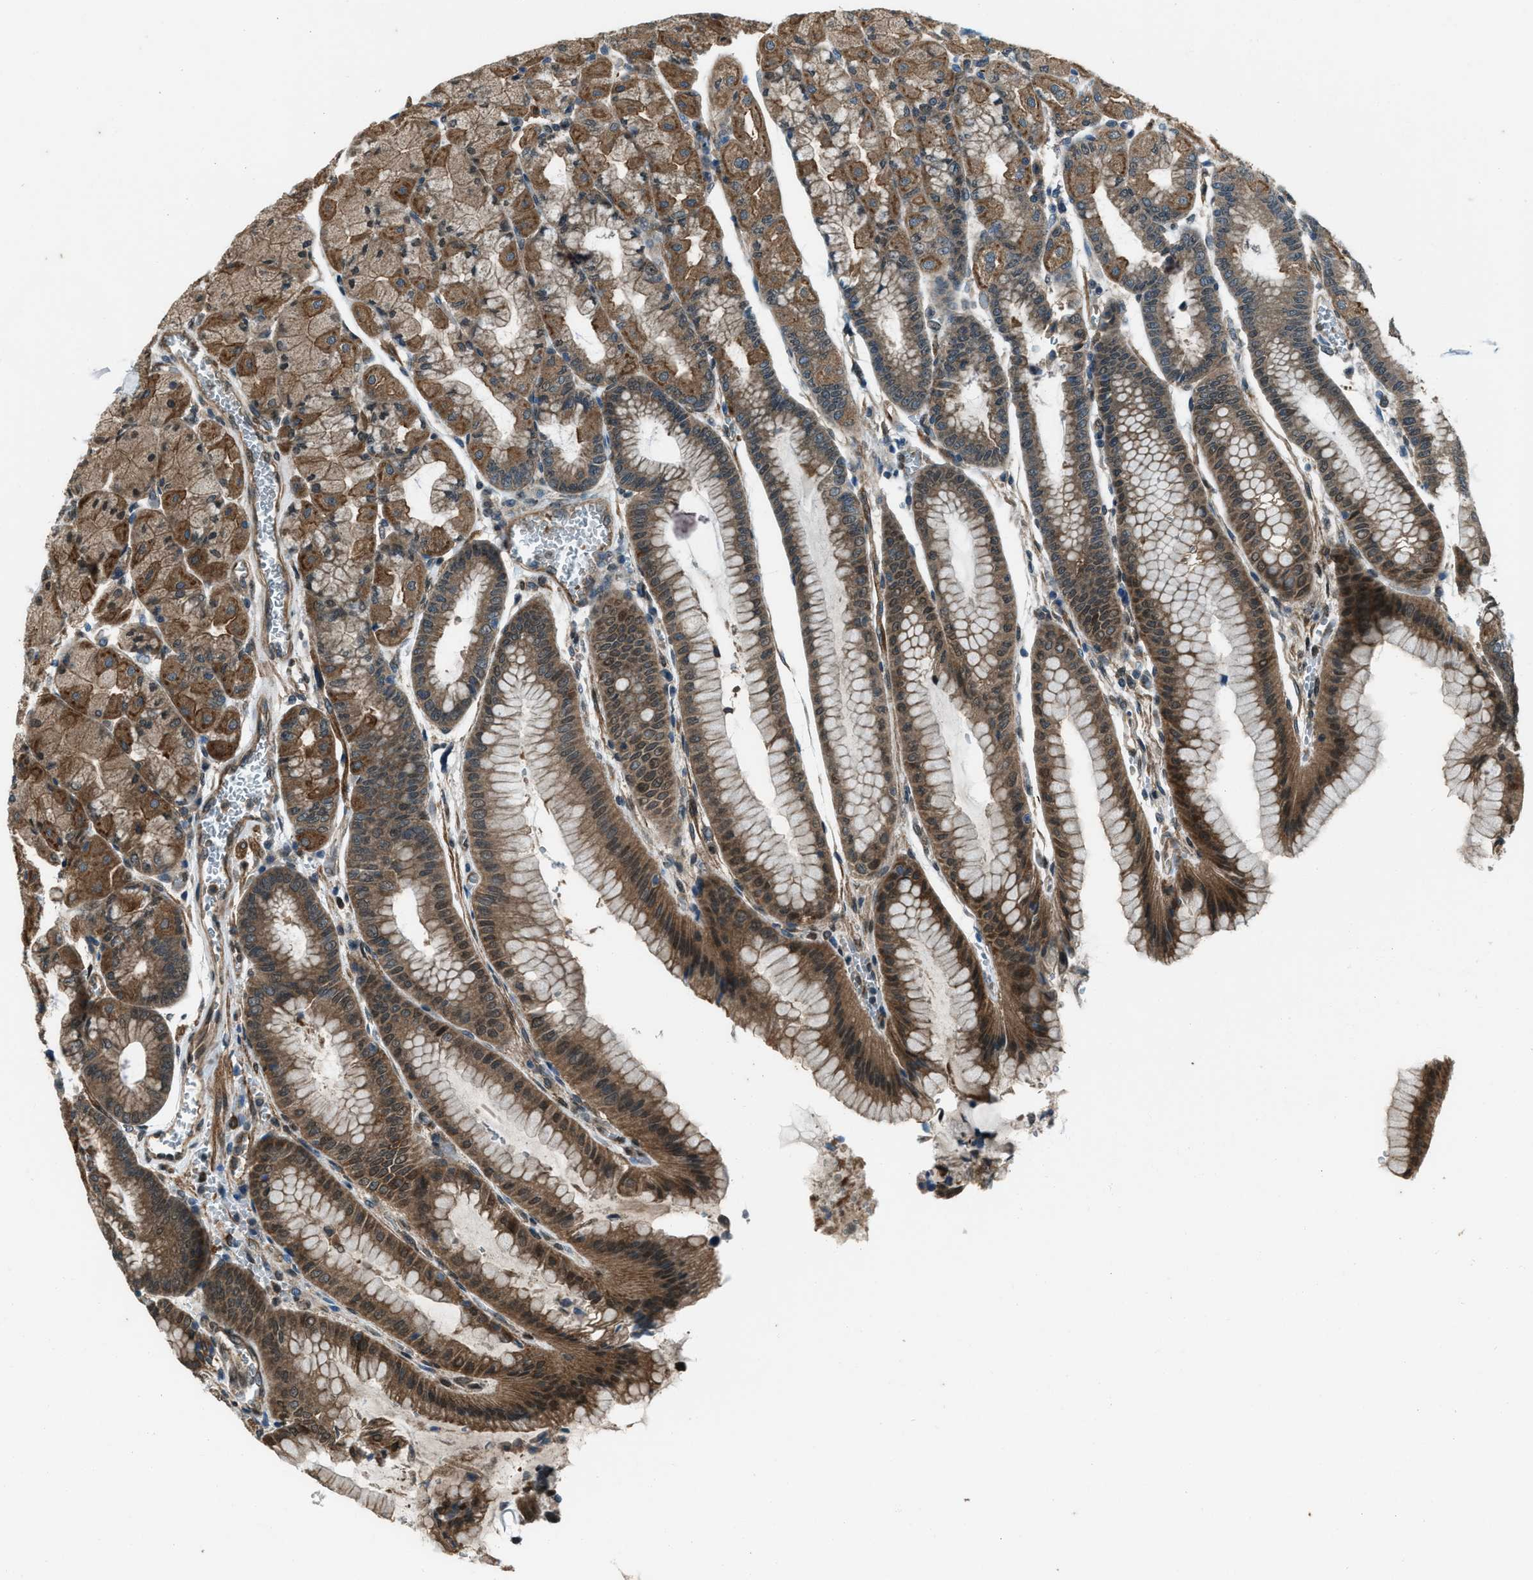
{"staining": {"intensity": "moderate", "quantity": ">75%", "location": "cytoplasmic/membranous,nuclear"}, "tissue": "stomach", "cell_type": "Glandular cells", "image_type": "normal", "snomed": [{"axis": "morphology", "description": "Normal tissue, NOS"}, {"axis": "morphology", "description": "Carcinoid, malignant, NOS"}, {"axis": "topography", "description": "Stomach, upper"}], "caption": "Protein expression analysis of unremarkable stomach shows moderate cytoplasmic/membranous,nuclear positivity in about >75% of glandular cells.", "gene": "SVIL", "patient": {"sex": "male", "age": 39}}